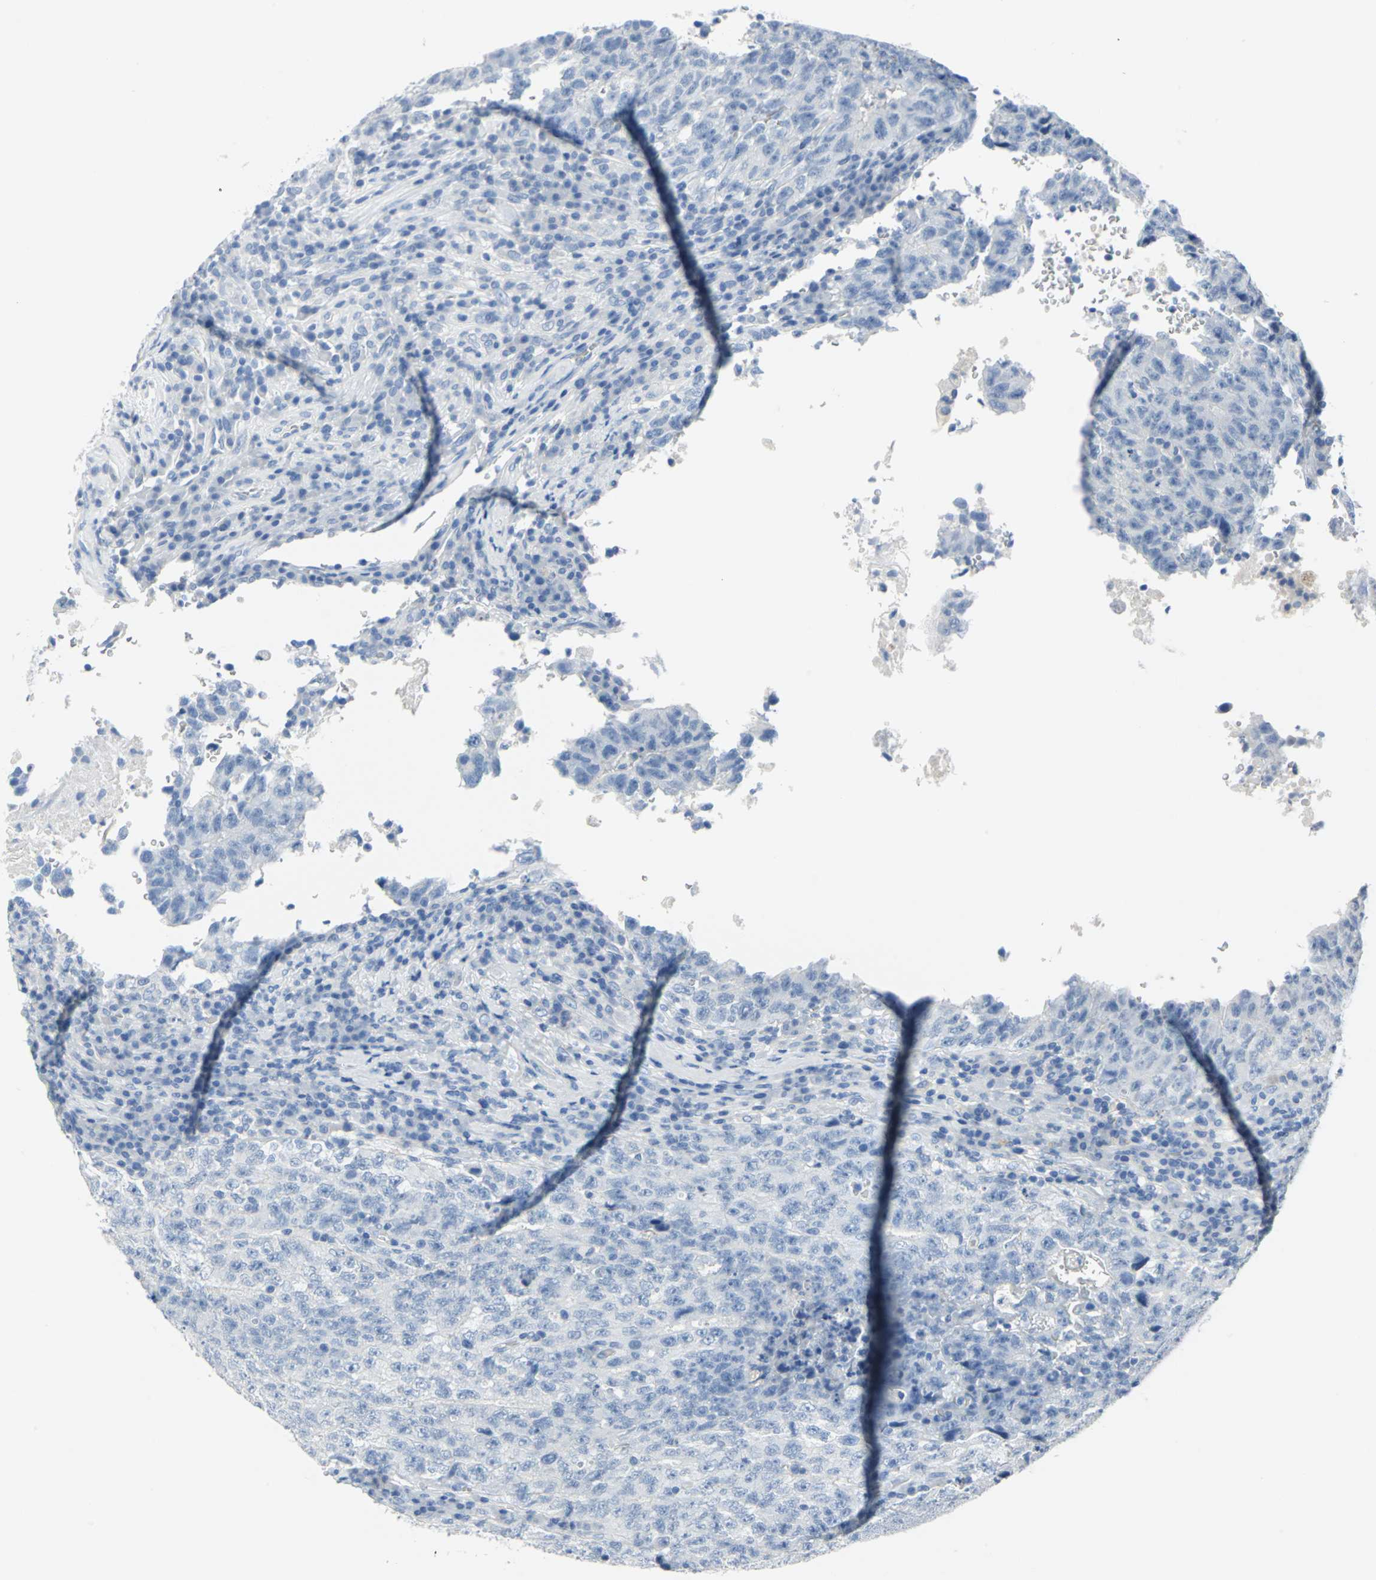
{"staining": {"intensity": "negative", "quantity": "none", "location": "none"}, "tissue": "testis cancer", "cell_type": "Tumor cells", "image_type": "cancer", "snomed": [{"axis": "morphology", "description": "Necrosis, NOS"}, {"axis": "morphology", "description": "Carcinoma, Embryonal, NOS"}, {"axis": "topography", "description": "Testis"}], "caption": "Immunohistochemistry of human testis cancer shows no expression in tumor cells.", "gene": "SFN", "patient": {"sex": "male", "age": 19}}